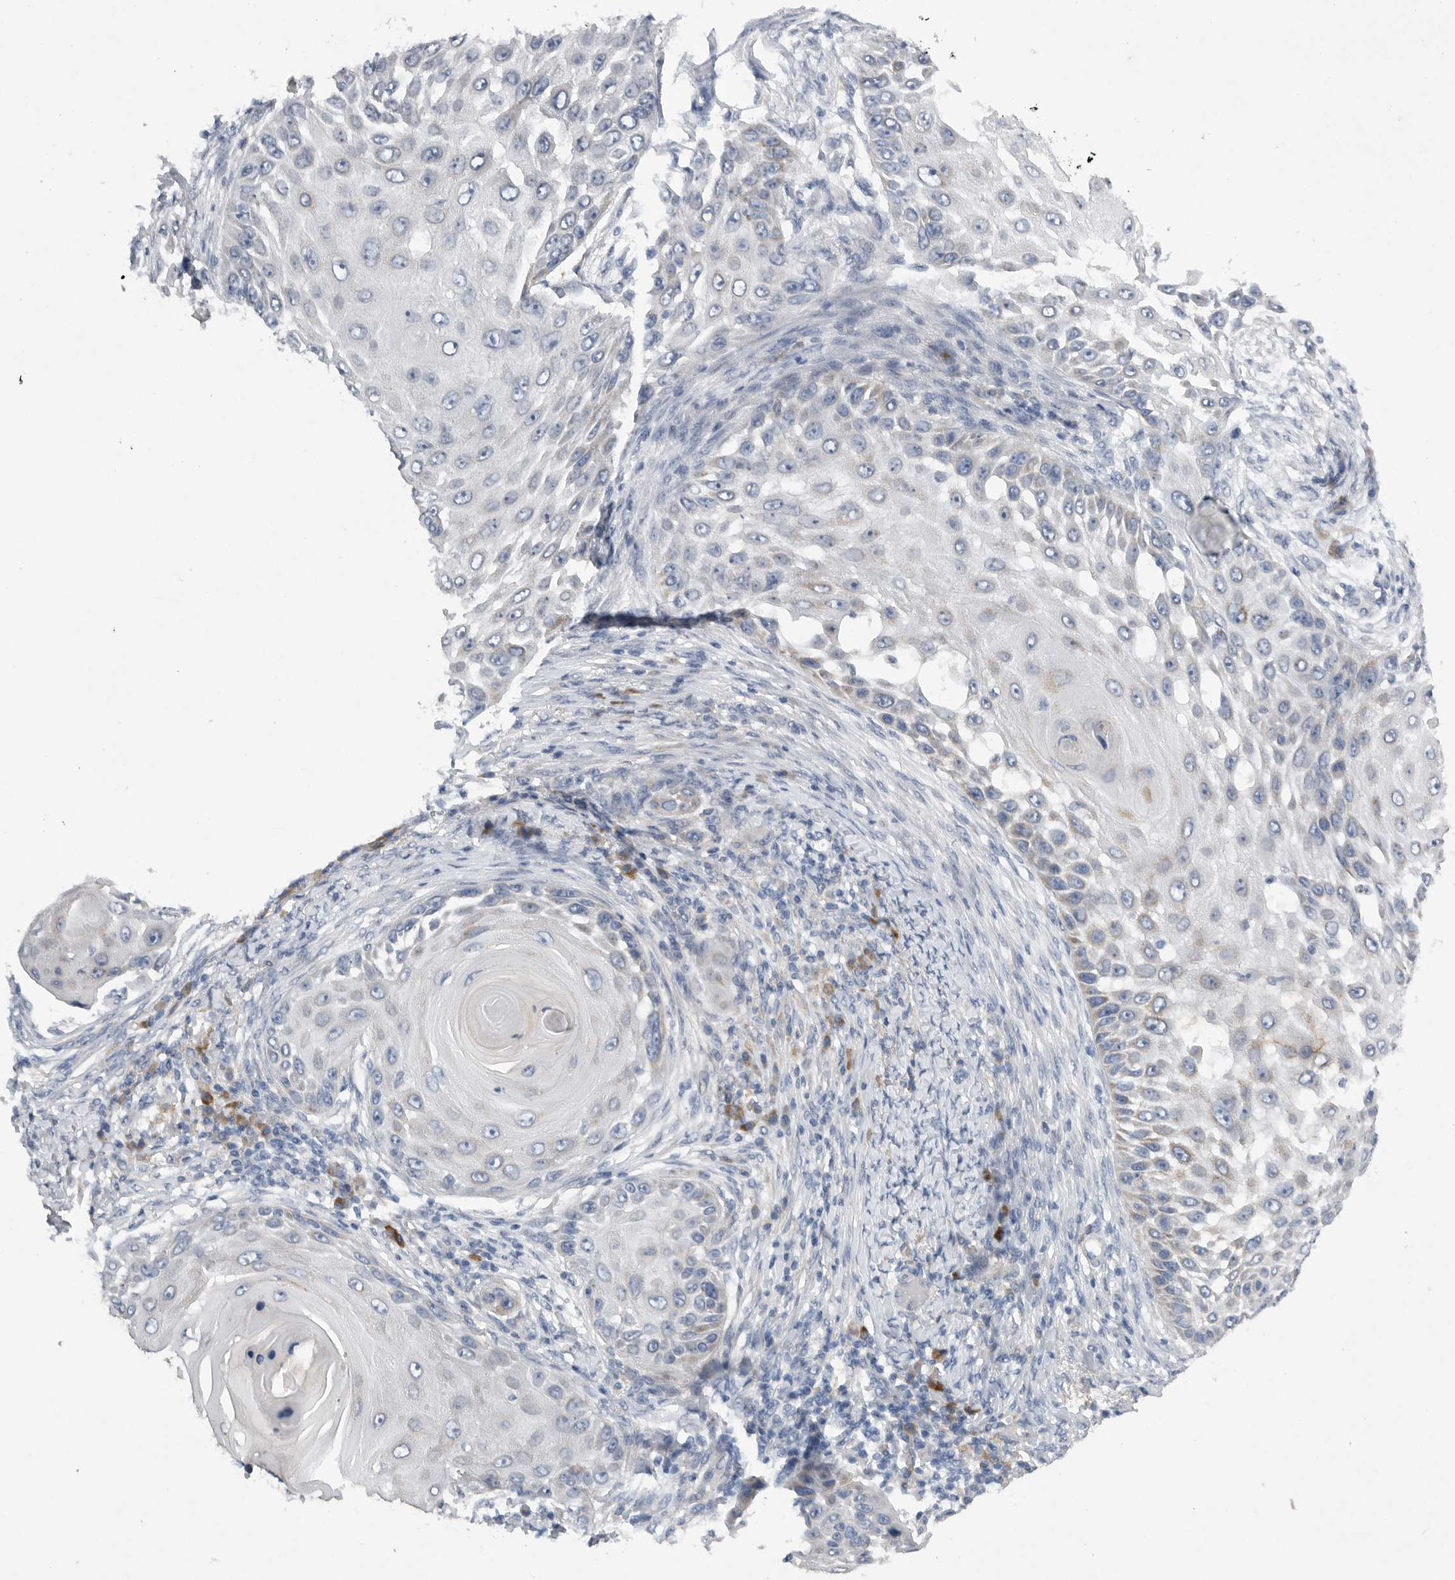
{"staining": {"intensity": "negative", "quantity": "none", "location": "none"}, "tissue": "skin cancer", "cell_type": "Tumor cells", "image_type": "cancer", "snomed": [{"axis": "morphology", "description": "Squamous cell carcinoma, NOS"}, {"axis": "topography", "description": "Skin"}], "caption": "Immunohistochemical staining of human squamous cell carcinoma (skin) demonstrates no significant positivity in tumor cells. (DAB immunohistochemistry visualized using brightfield microscopy, high magnification).", "gene": "EDEM3", "patient": {"sex": "female", "age": 44}}